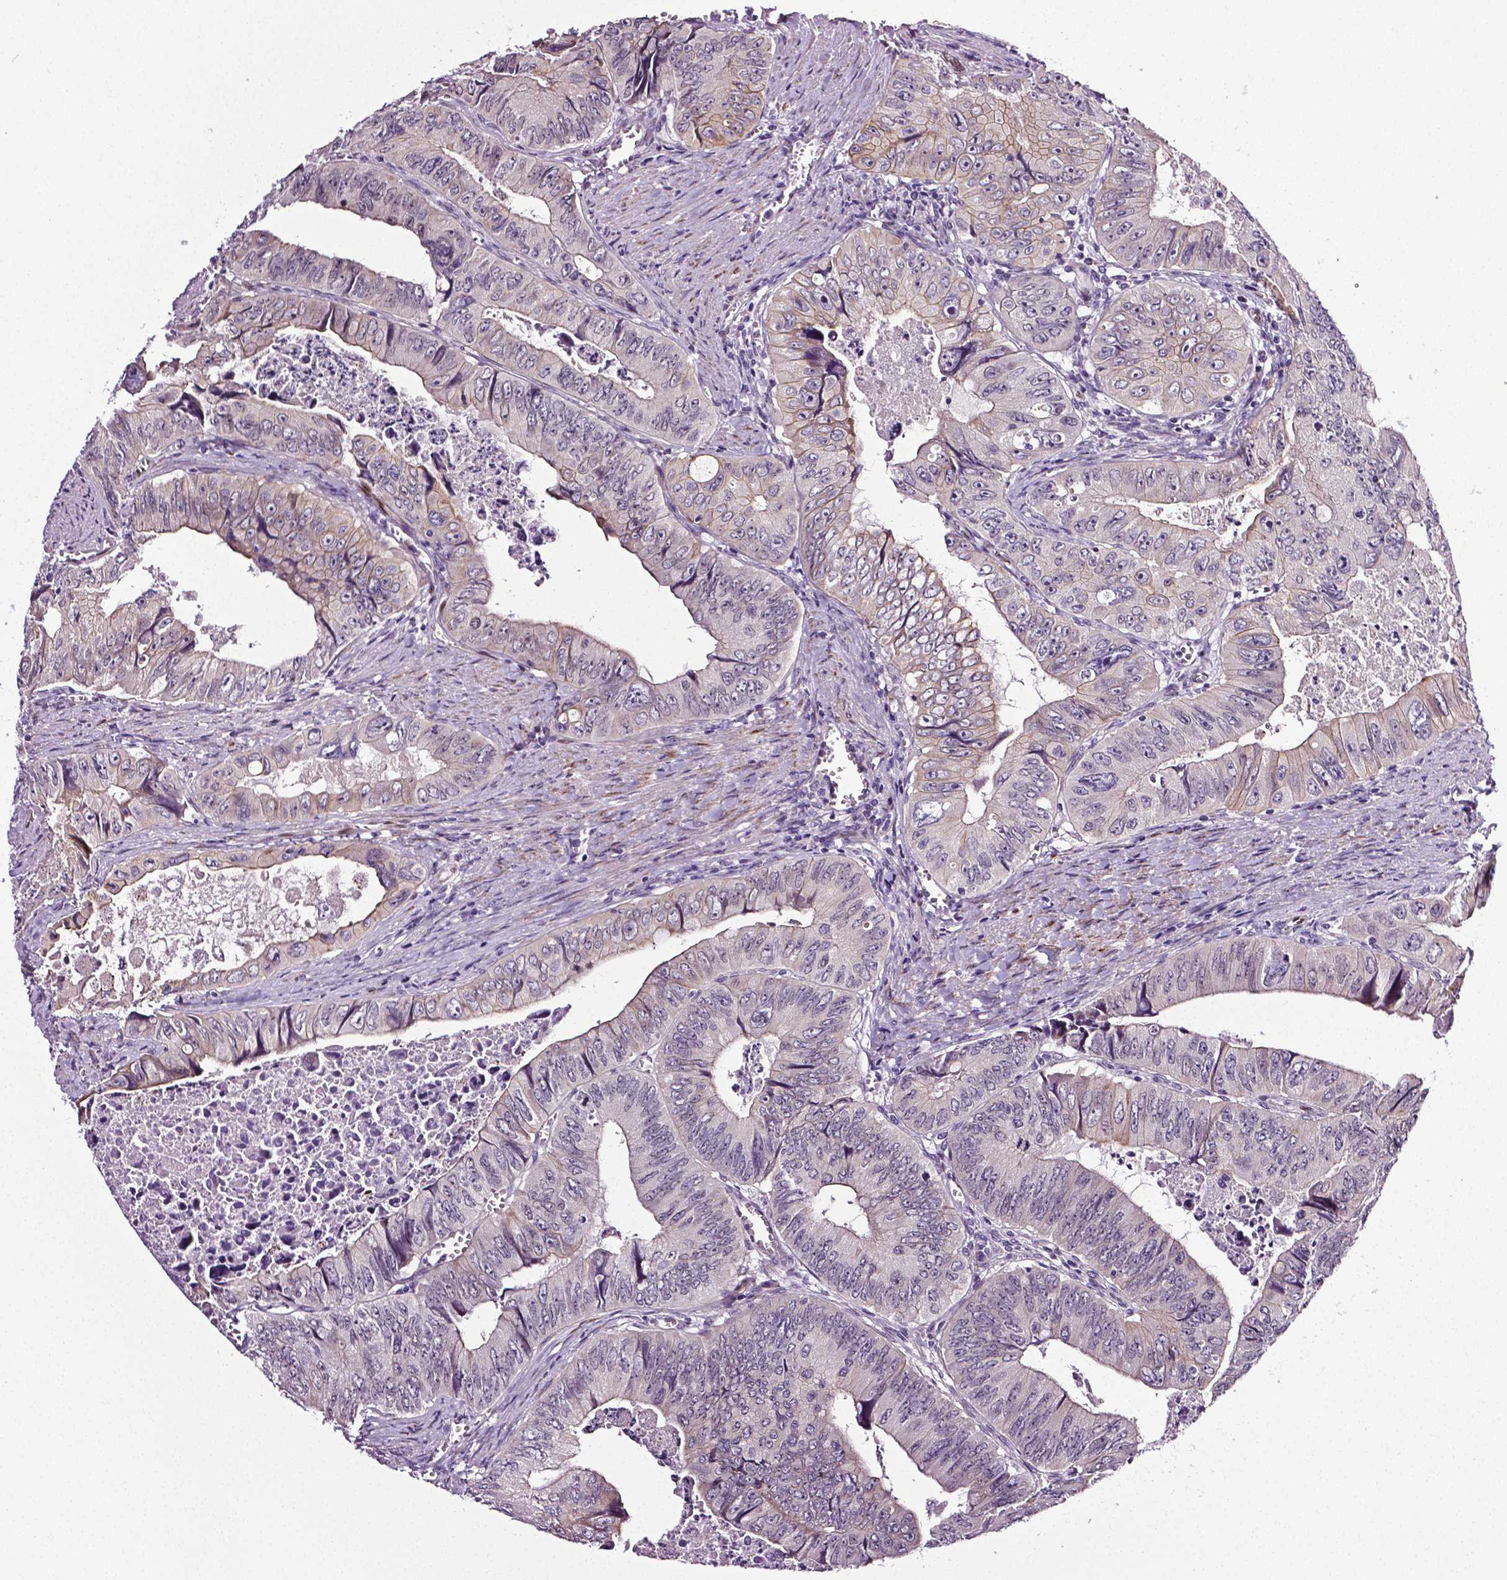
{"staining": {"intensity": "weak", "quantity": "<25%", "location": "cytoplasmic/membranous"}, "tissue": "colorectal cancer", "cell_type": "Tumor cells", "image_type": "cancer", "snomed": [{"axis": "morphology", "description": "Adenocarcinoma, NOS"}, {"axis": "topography", "description": "Colon"}], "caption": "Tumor cells are negative for brown protein staining in colorectal adenocarcinoma. The staining is performed using DAB (3,3'-diaminobenzidine) brown chromogen with nuclei counter-stained in using hematoxylin.", "gene": "PTGER3", "patient": {"sex": "female", "age": 84}}